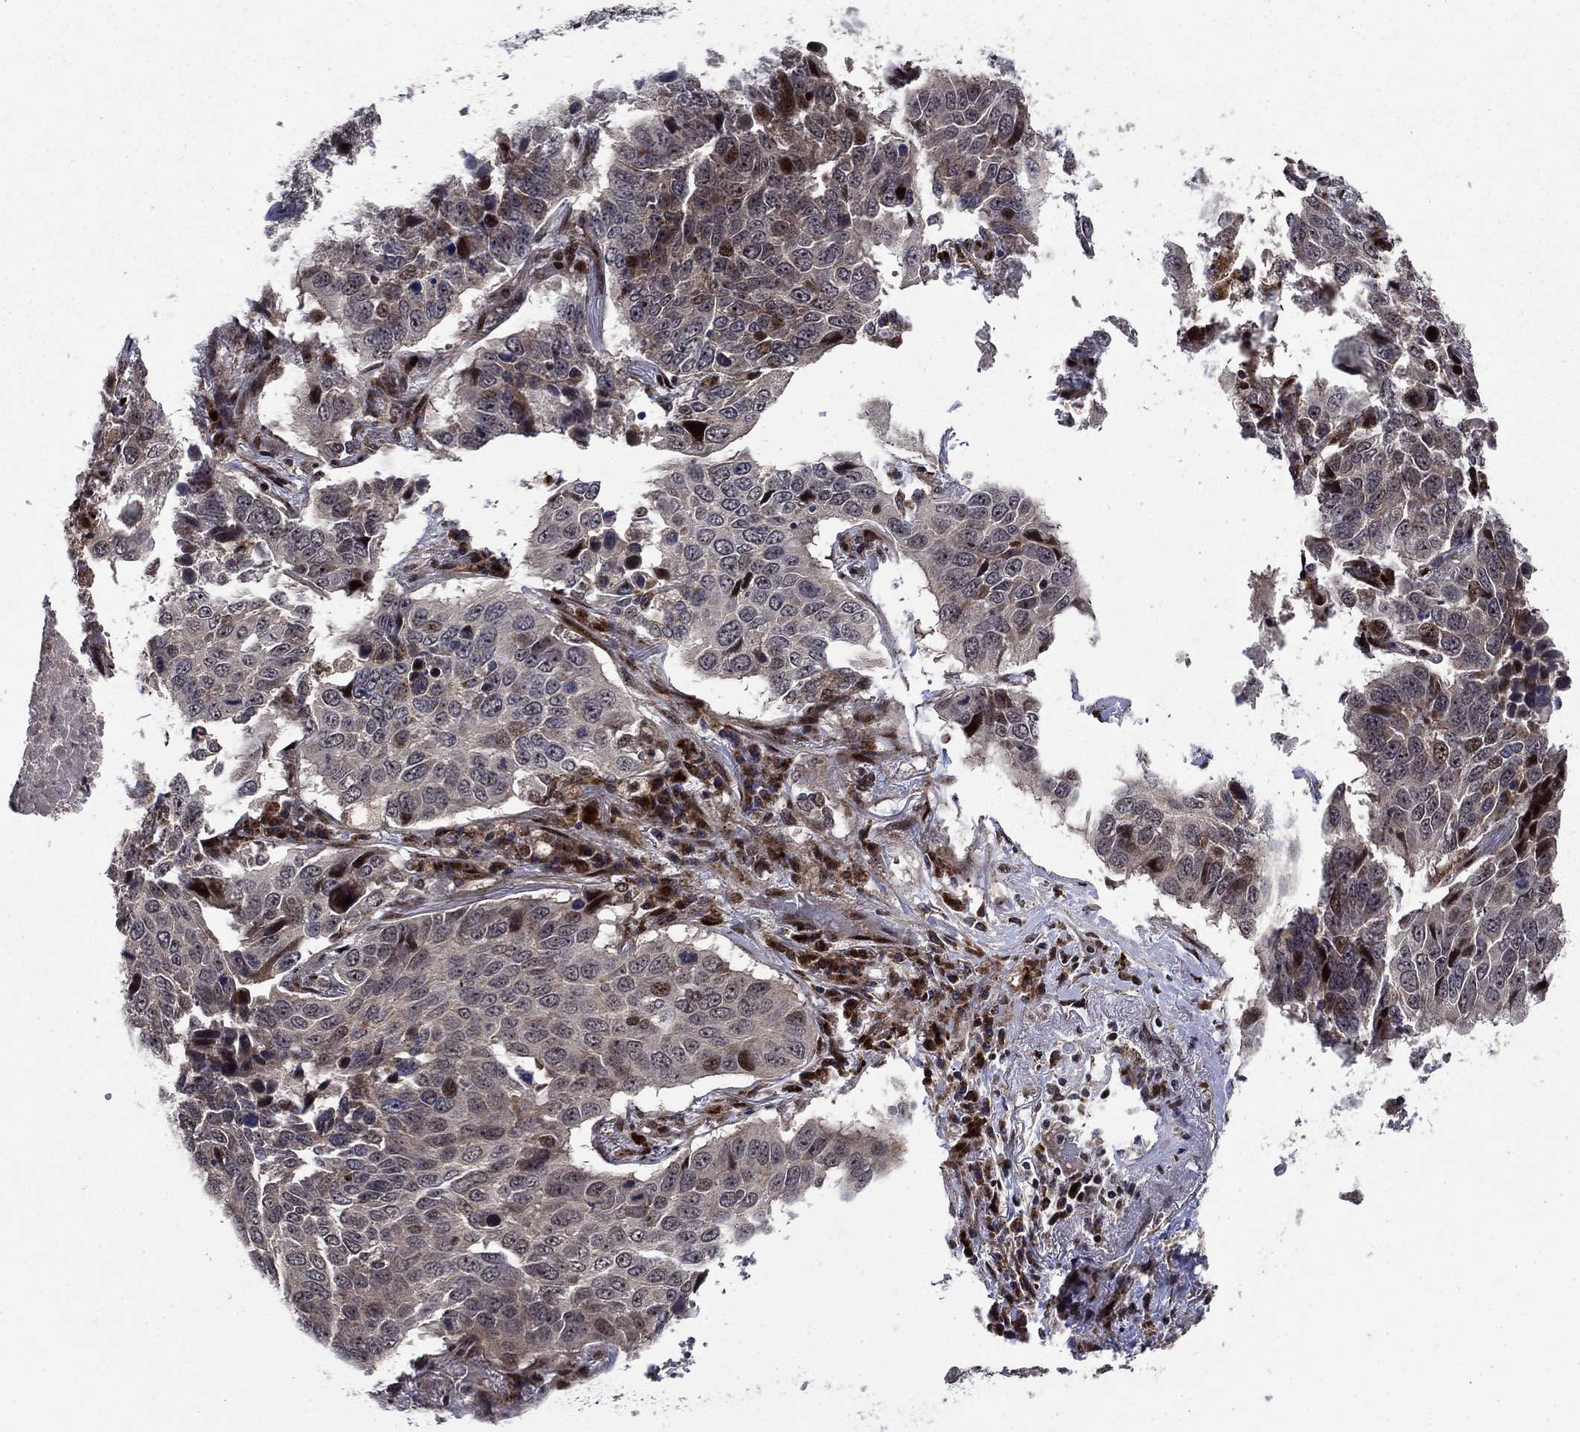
{"staining": {"intensity": "moderate", "quantity": "<25%", "location": "nuclear"}, "tissue": "lung cancer", "cell_type": "Tumor cells", "image_type": "cancer", "snomed": [{"axis": "morphology", "description": "Normal tissue, NOS"}, {"axis": "morphology", "description": "Squamous cell carcinoma, NOS"}, {"axis": "topography", "description": "Bronchus"}, {"axis": "topography", "description": "Lung"}], "caption": "There is low levels of moderate nuclear staining in tumor cells of squamous cell carcinoma (lung), as demonstrated by immunohistochemical staining (brown color).", "gene": "AGTPBP1", "patient": {"sex": "male", "age": 64}}